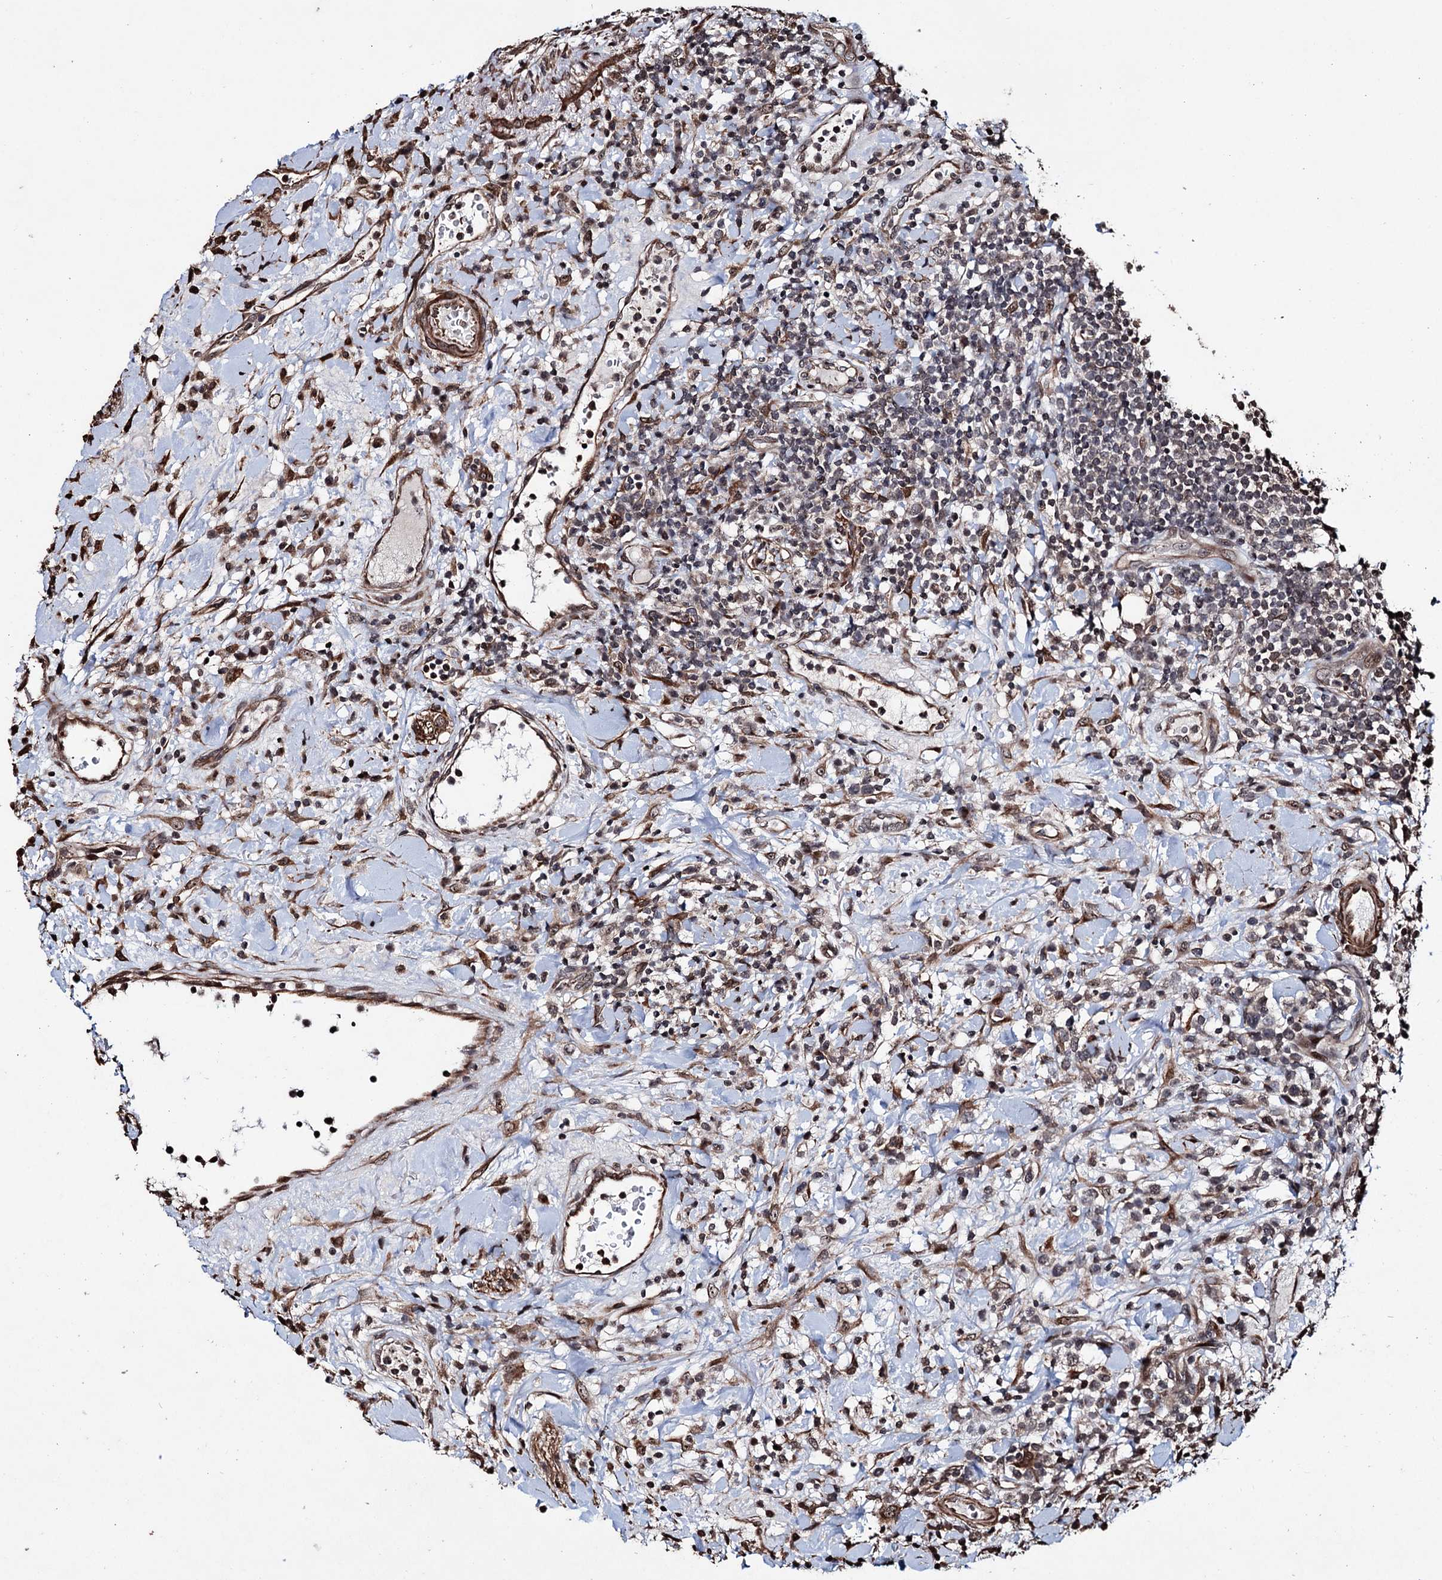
{"staining": {"intensity": "negative", "quantity": "none", "location": "none"}, "tissue": "lymphoma", "cell_type": "Tumor cells", "image_type": "cancer", "snomed": [{"axis": "morphology", "description": "Malignant lymphoma, non-Hodgkin's type, High grade"}, {"axis": "topography", "description": "Colon"}], "caption": "This photomicrograph is of lymphoma stained with immunohistochemistry to label a protein in brown with the nuclei are counter-stained blue. There is no expression in tumor cells.", "gene": "EYA4", "patient": {"sex": "female", "age": 53}}